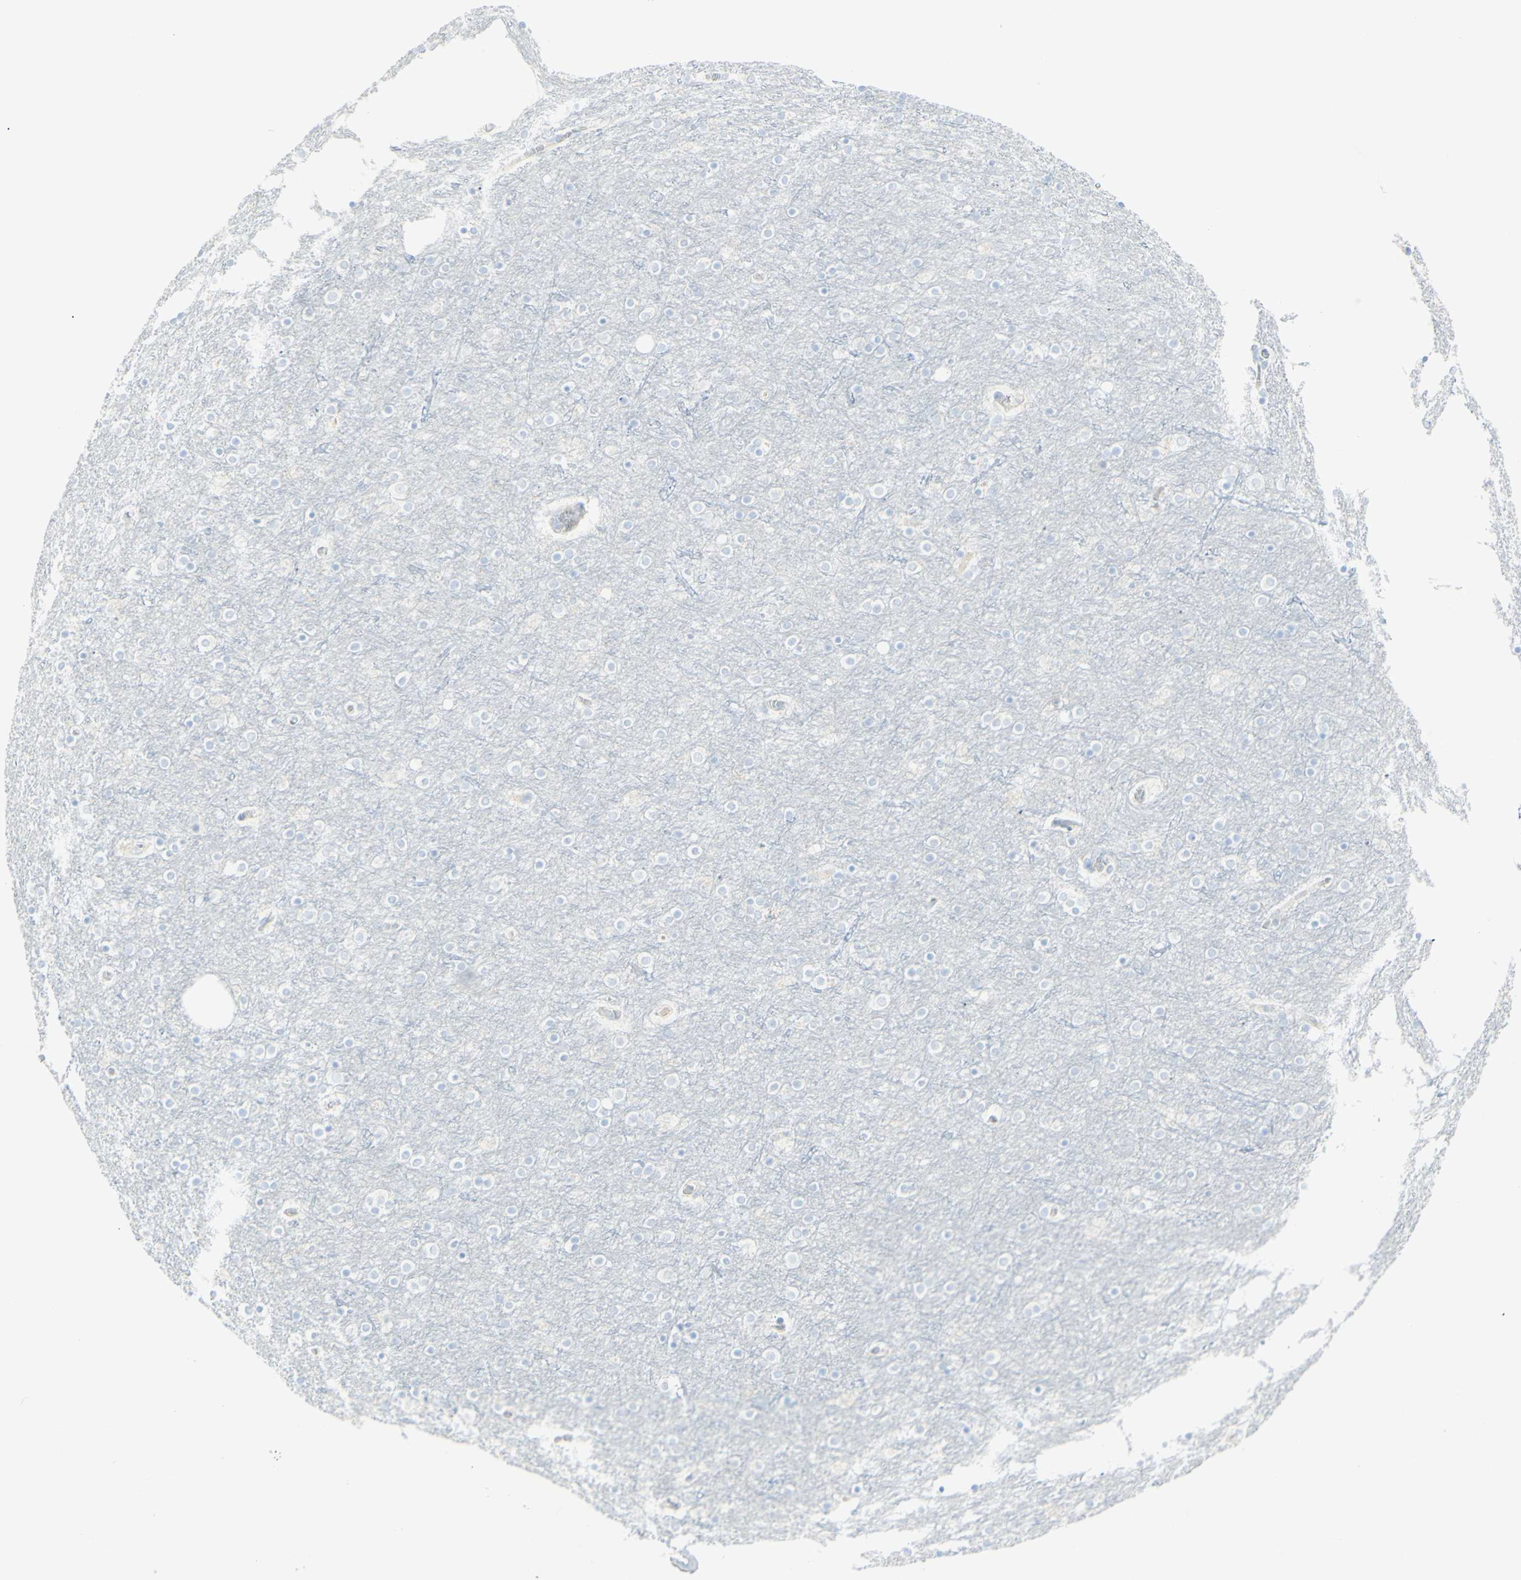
{"staining": {"intensity": "negative", "quantity": "none", "location": "none"}, "tissue": "cerebral cortex", "cell_type": "Endothelial cells", "image_type": "normal", "snomed": [{"axis": "morphology", "description": "Normal tissue, NOS"}, {"axis": "topography", "description": "Cerebral cortex"}], "caption": "This is a photomicrograph of immunohistochemistry staining of unremarkable cerebral cortex, which shows no expression in endothelial cells.", "gene": "LETM1", "patient": {"sex": "female", "age": 54}}